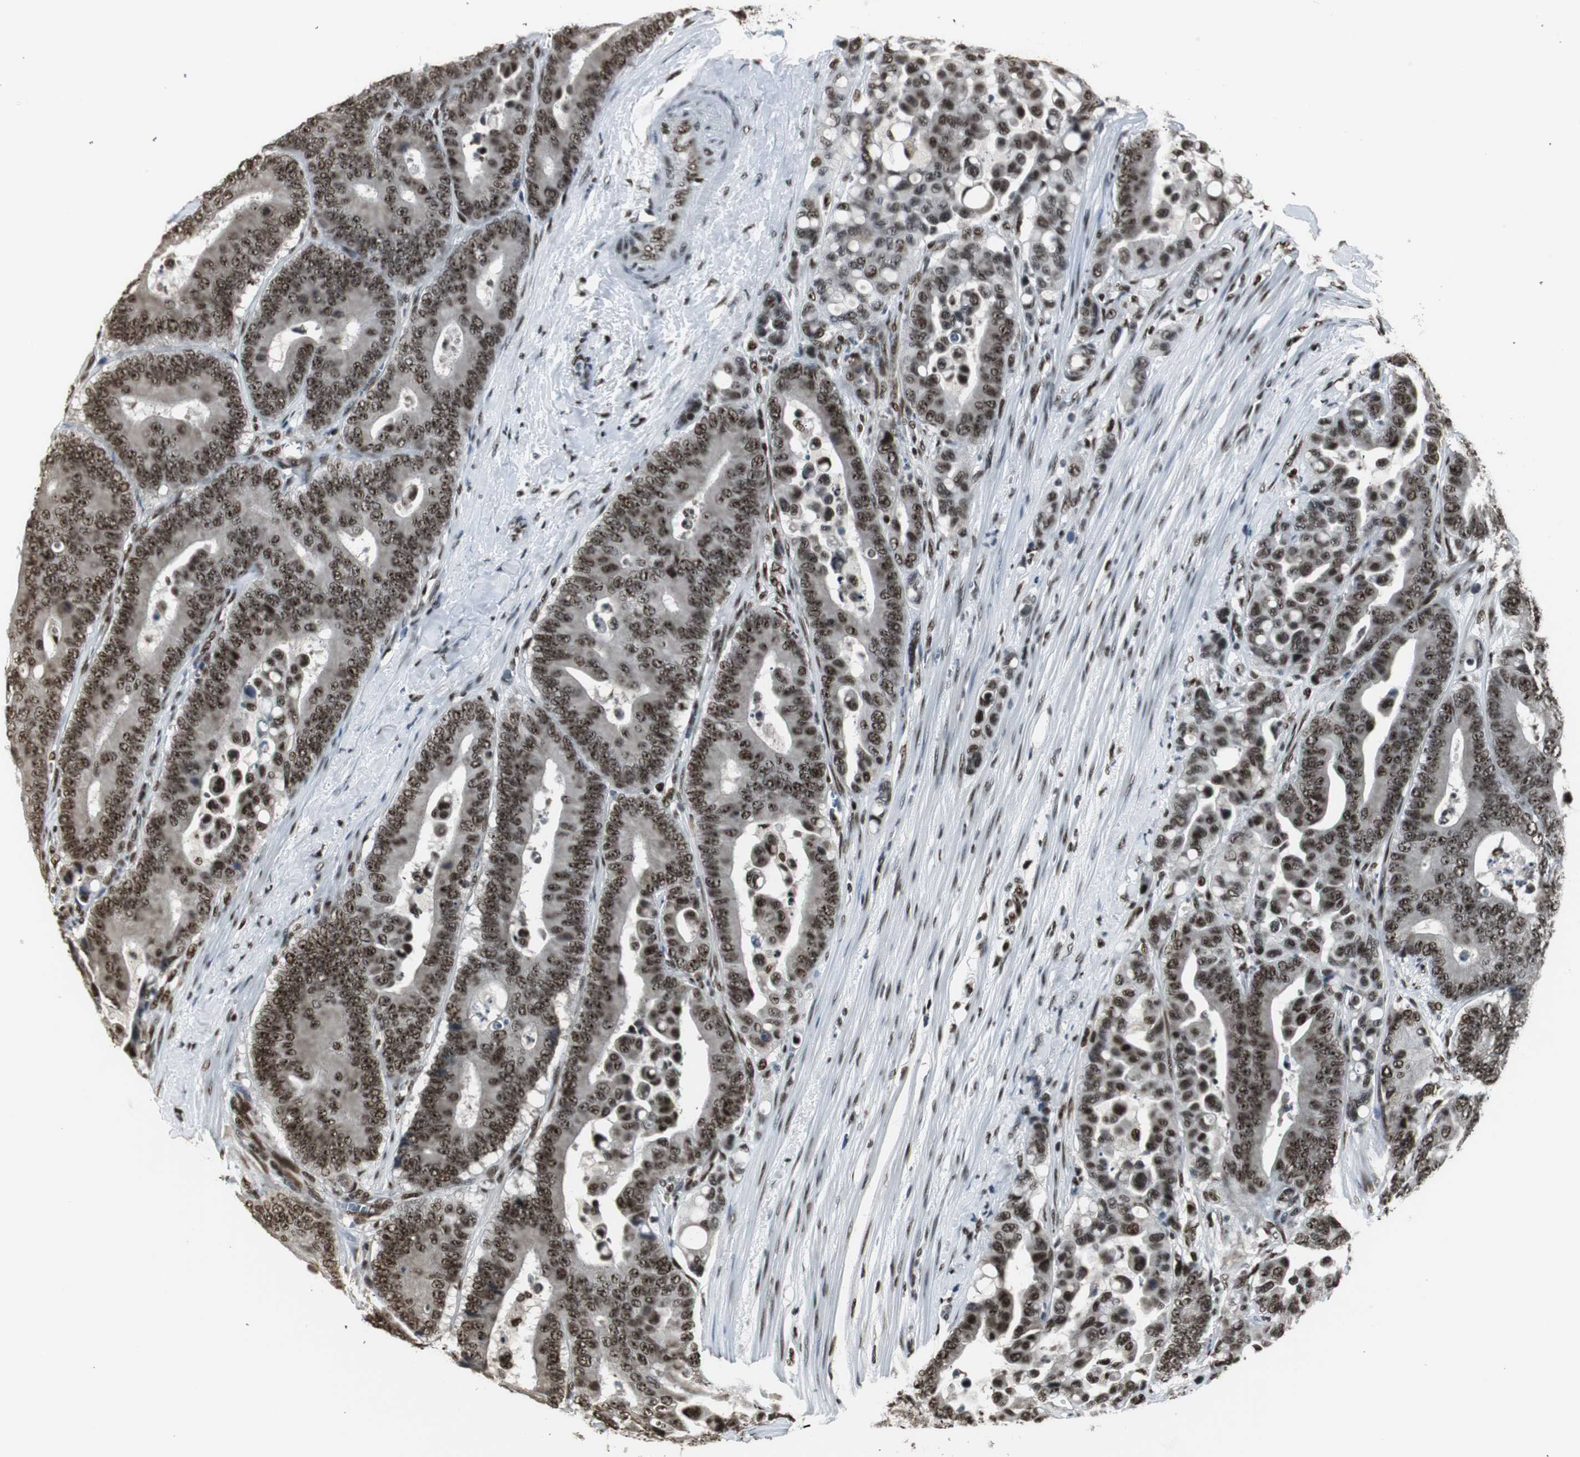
{"staining": {"intensity": "strong", "quantity": ">75%", "location": "nuclear"}, "tissue": "colorectal cancer", "cell_type": "Tumor cells", "image_type": "cancer", "snomed": [{"axis": "morphology", "description": "Normal tissue, NOS"}, {"axis": "morphology", "description": "Adenocarcinoma, NOS"}, {"axis": "topography", "description": "Colon"}], "caption": "A brown stain labels strong nuclear positivity of a protein in adenocarcinoma (colorectal) tumor cells. (IHC, brightfield microscopy, high magnification).", "gene": "PARN", "patient": {"sex": "male", "age": 82}}